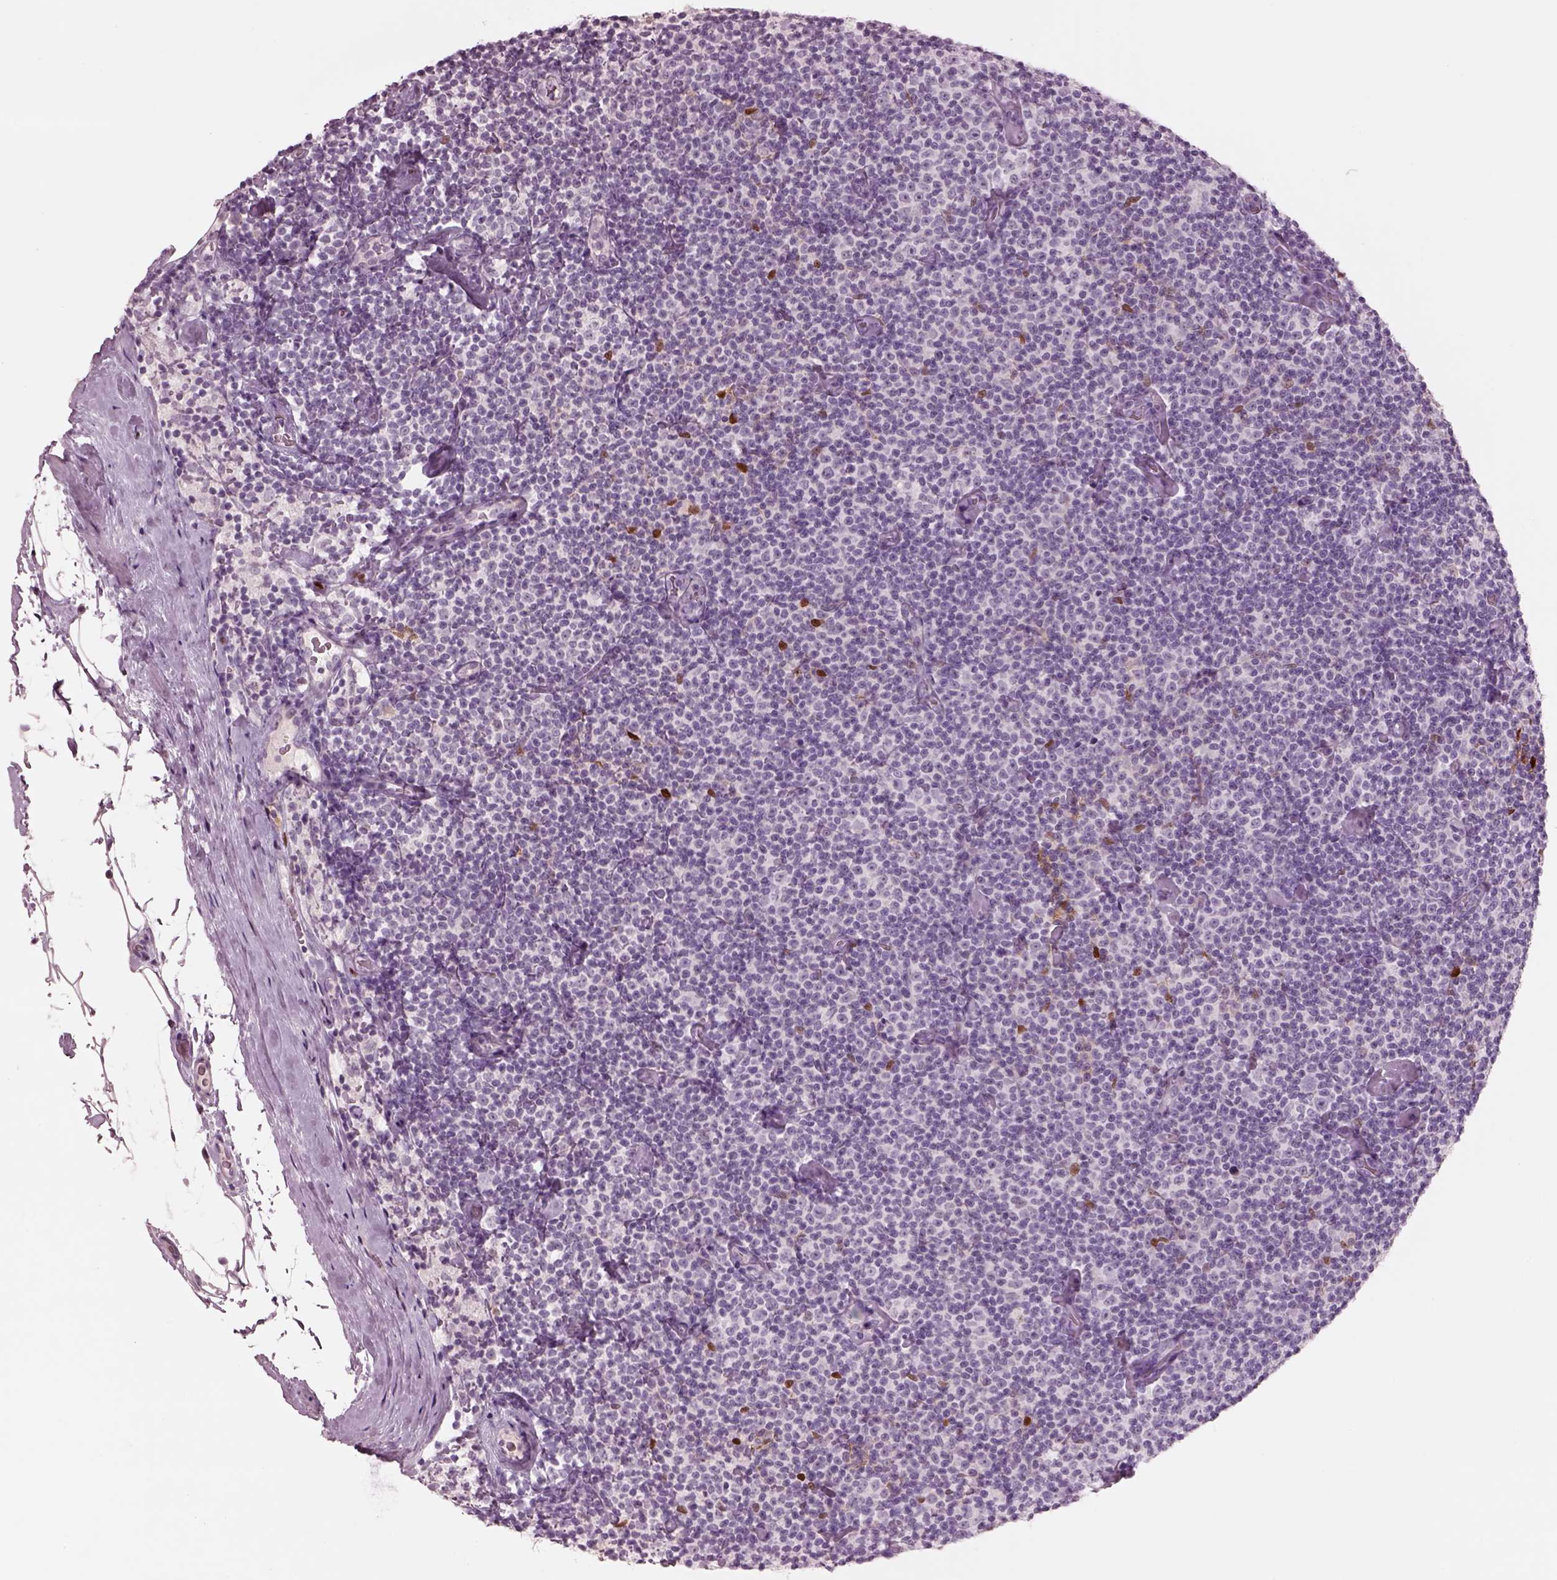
{"staining": {"intensity": "negative", "quantity": "none", "location": "none"}, "tissue": "lymphoma", "cell_type": "Tumor cells", "image_type": "cancer", "snomed": [{"axis": "morphology", "description": "Malignant lymphoma, non-Hodgkin's type, Low grade"}, {"axis": "topography", "description": "Lymph node"}], "caption": "DAB immunohistochemical staining of malignant lymphoma, non-Hodgkin's type (low-grade) exhibits no significant expression in tumor cells.", "gene": "SOX9", "patient": {"sex": "male", "age": 81}}